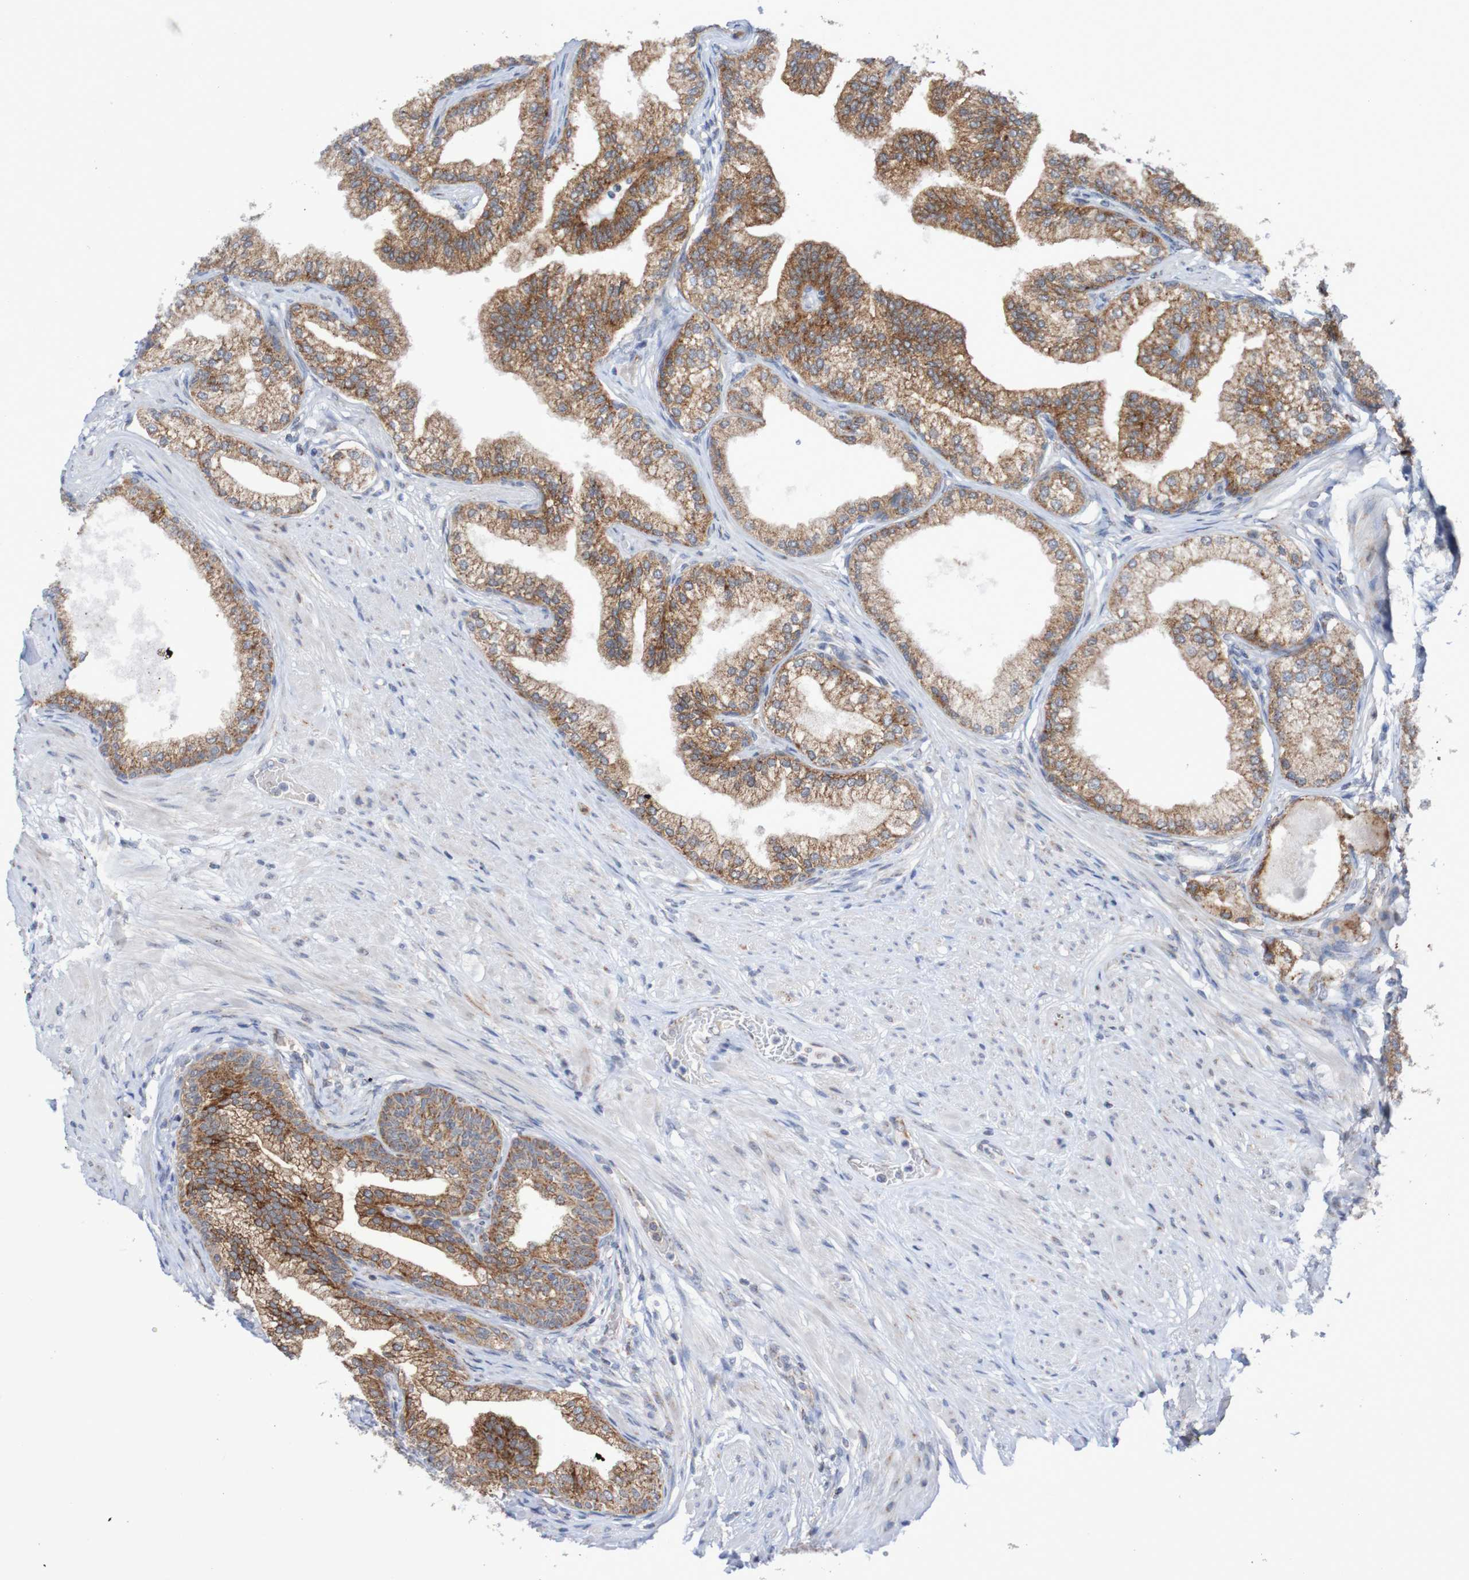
{"staining": {"intensity": "moderate", "quantity": ">75%", "location": "cytoplasmic/membranous"}, "tissue": "prostate", "cell_type": "Glandular cells", "image_type": "normal", "snomed": [{"axis": "morphology", "description": "Normal tissue, NOS"}, {"axis": "morphology", "description": "Urothelial carcinoma, Low grade"}, {"axis": "topography", "description": "Urinary bladder"}, {"axis": "topography", "description": "Prostate"}], "caption": "Moderate cytoplasmic/membranous expression is appreciated in approximately >75% of glandular cells in benign prostate. Ihc stains the protein in brown and the nuclei are stained blue.", "gene": "DVL1", "patient": {"sex": "male", "age": 60}}